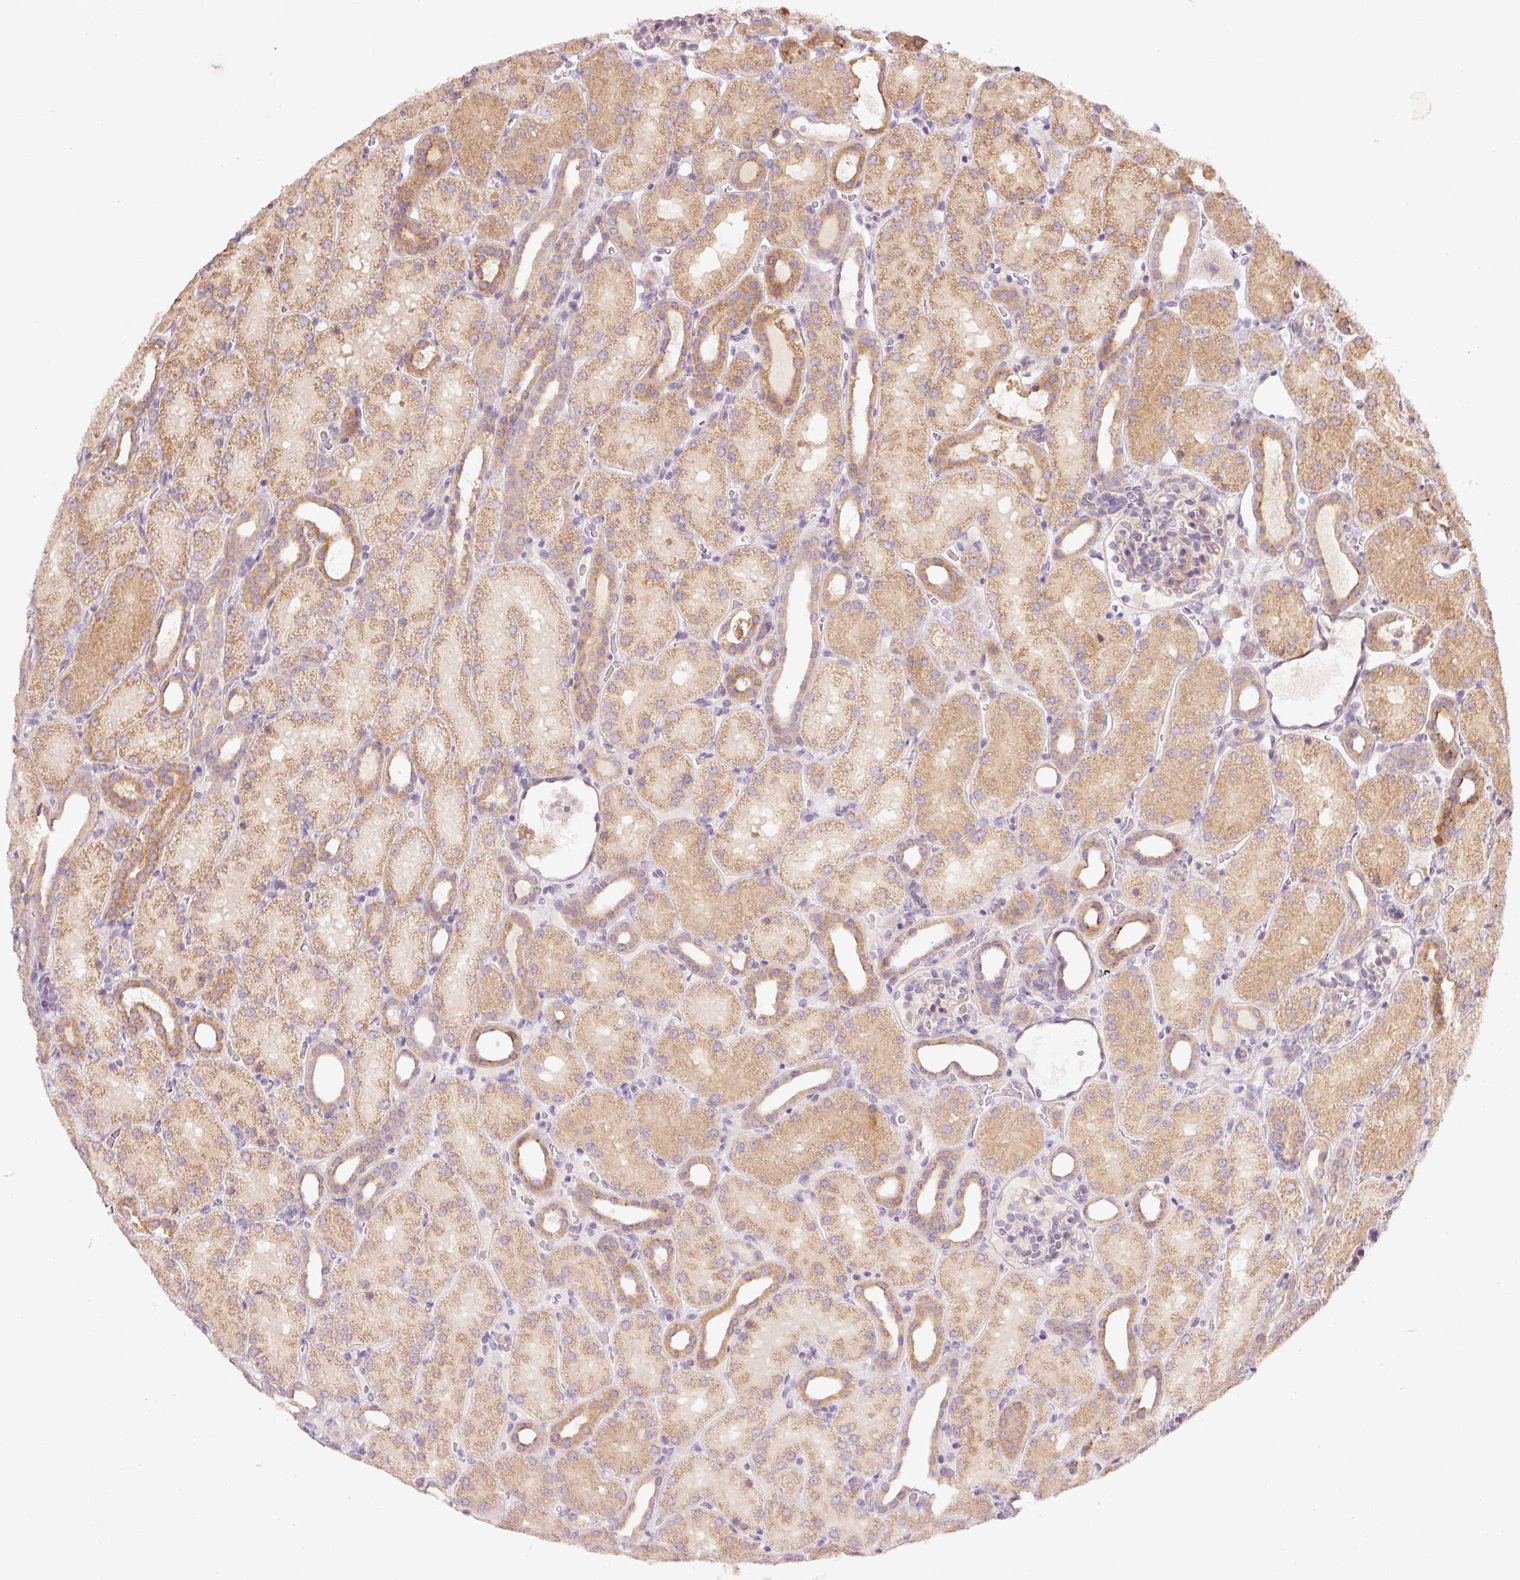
{"staining": {"intensity": "weak", "quantity": "<25%", "location": "cytoplasmic/membranous"}, "tissue": "kidney", "cell_type": "Cells in glomeruli", "image_type": "normal", "snomed": [{"axis": "morphology", "description": "Normal tissue, NOS"}, {"axis": "topography", "description": "Kidney"}], "caption": "An IHC histopathology image of benign kidney is shown. There is no staining in cells in glomeruli of kidney. The staining is performed using DAB (3,3'-diaminobenzidine) brown chromogen with nuclei counter-stained in using hematoxylin.", "gene": "MAP10", "patient": {"sex": "male", "age": 2}}